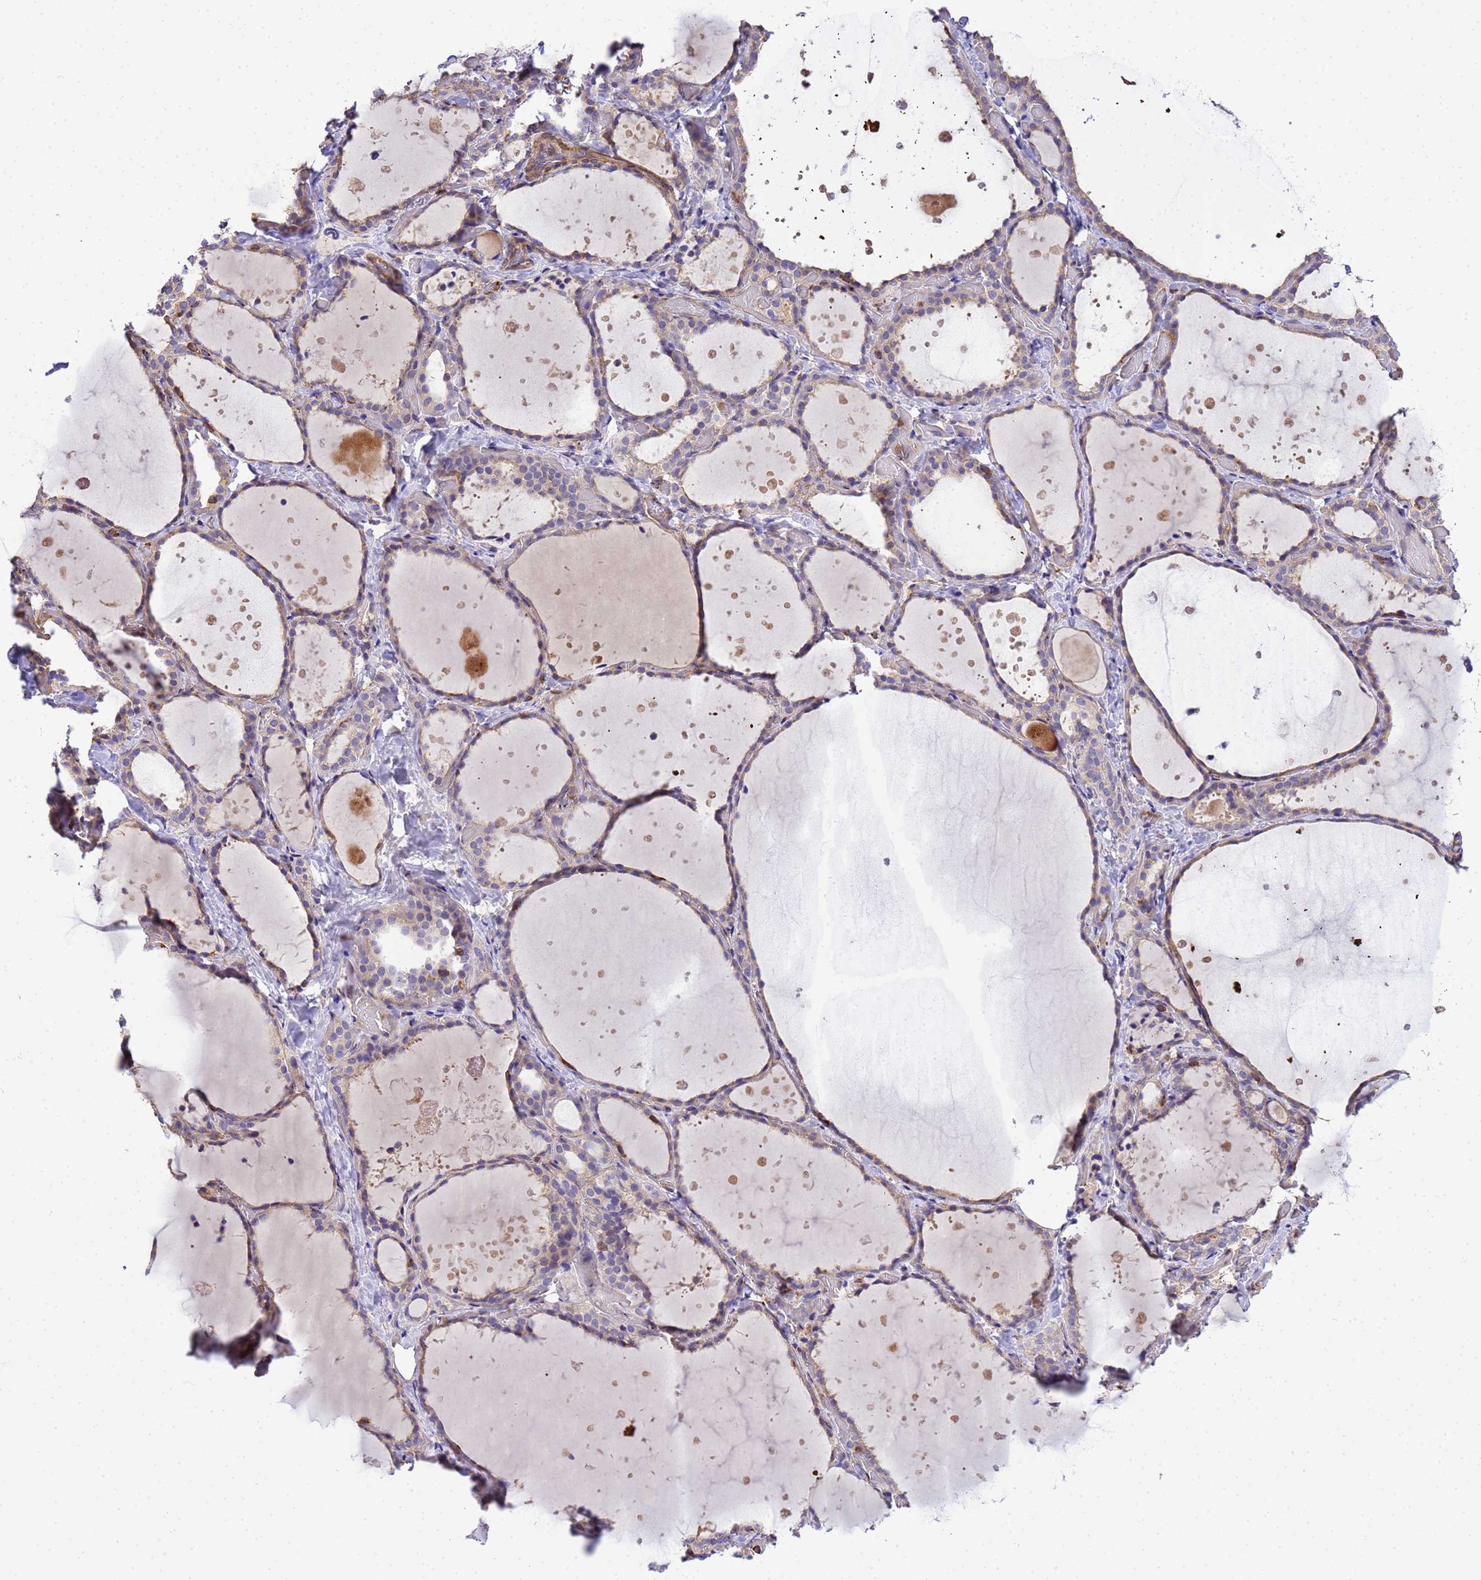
{"staining": {"intensity": "weak", "quantity": "25%-75%", "location": "cytoplasmic/membranous"}, "tissue": "thyroid gland", "cell_type": "Glandular cells", "image_type": "normal", "snomed": [{"axis": "morphology", "description": "Normal tissue, NOS"}, {"axis": "topography", "description": "Thyroid gland"}], "caption": "Protein analysis of normal thyroid gland shows weak cytoplasmic/membranous positivity in approximately 25%-75% of glandular cells.", "gene": "WDR64", "patient": {"sex": "female", "age": 44}}